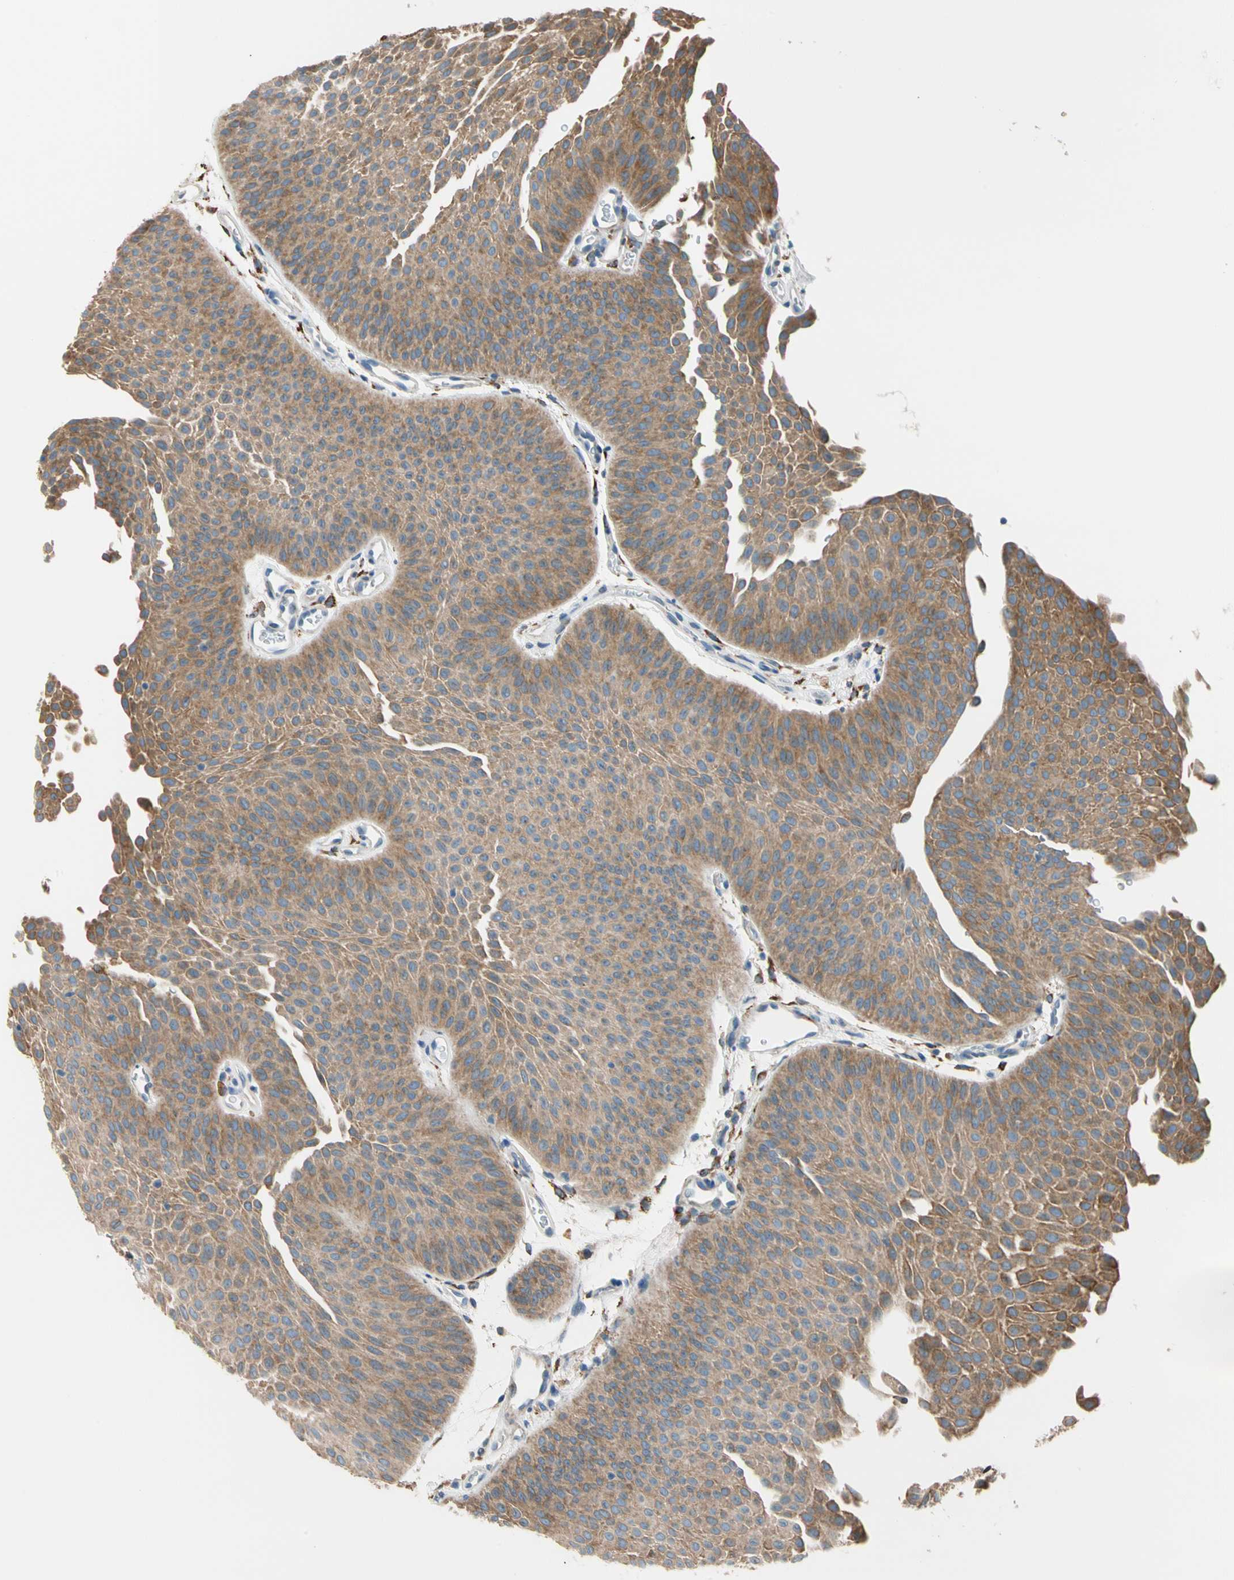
{"staining": {"intensity": "moderate", "quantity": ">75%", "location": "cytoplasmic/membranous"}, "tissue": "urothelial cancer", "cell_type": "Tumor cells", "image_type": "cancer", "snomed": [{"axis": "morphology", "description": "Urothelial carcinoma, Low grade"}, {"axis": "topography", "description": "Urinary bladder"}], "caption": "IHC micrograph of human low-grade urothelial carcinoma stained for a protein (brown), which exhibits medium levels of moderate cytoplasmic/membranous expression in approximately >75% of tumor cells.", "gene": "LRPAP1", "patient": {"sex": "female", "age": 60}}